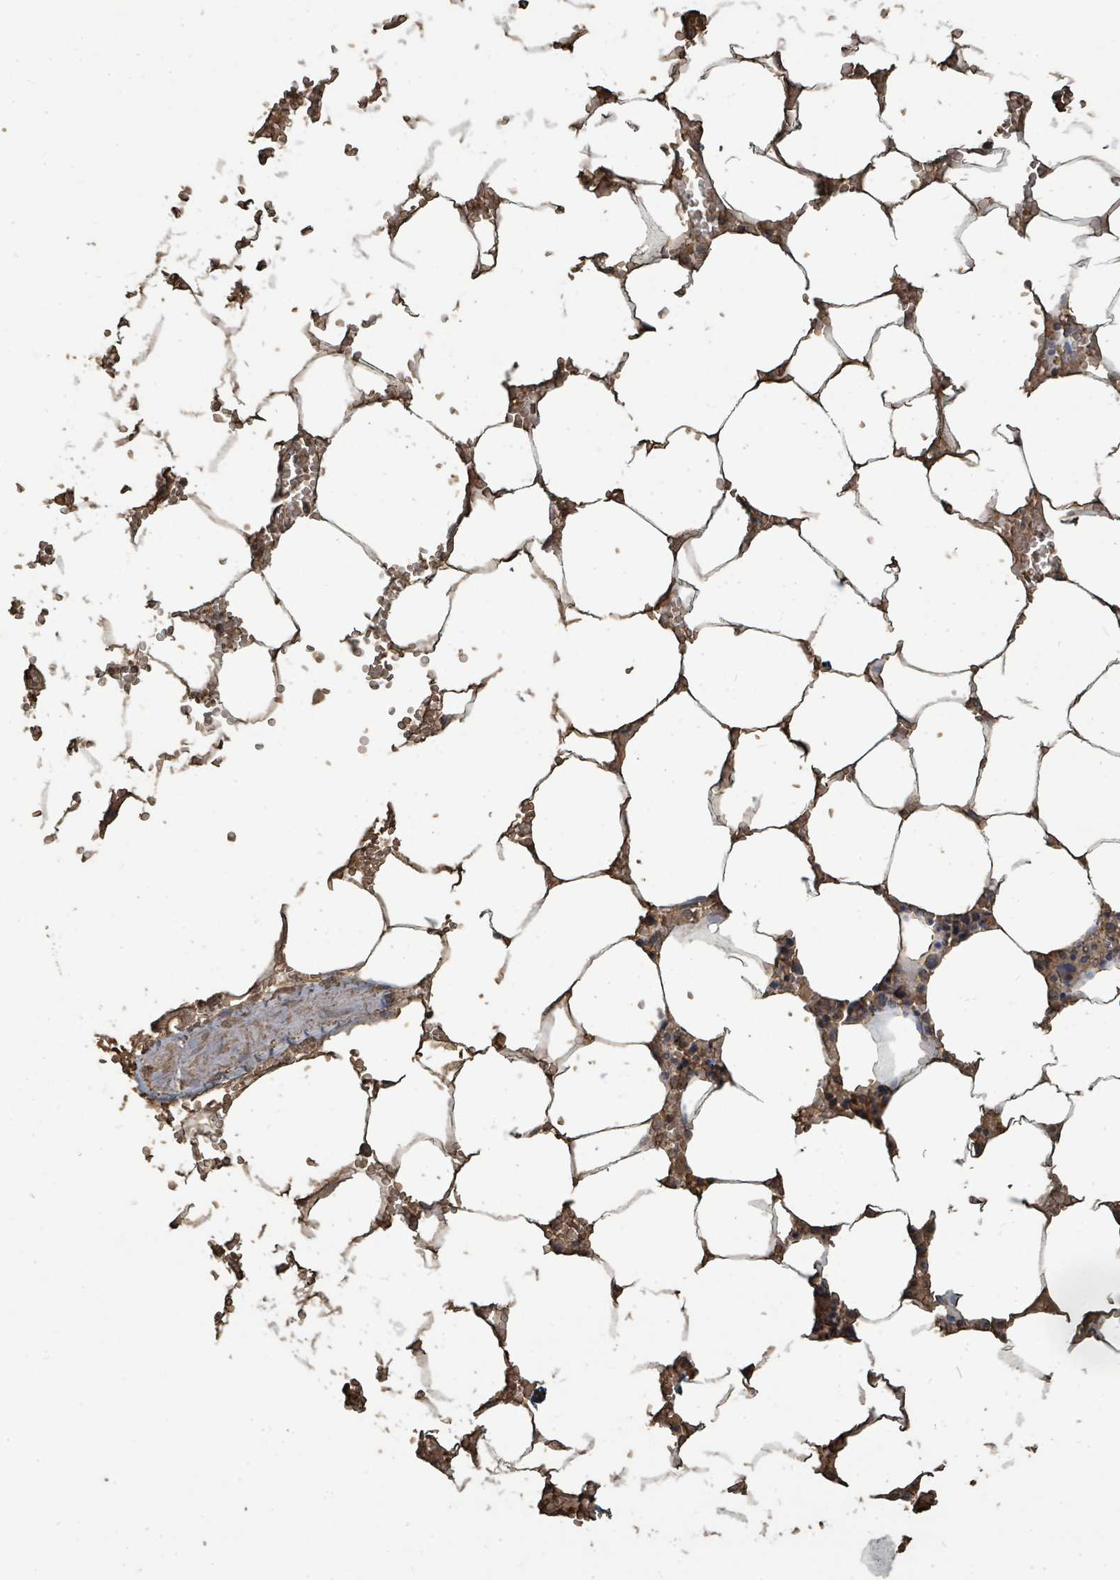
{"staining": {"intensity": "weak", "quantity": "25%-75%", "location": "cytoplasmic/membranous"}, "tissue": "bone marrow", "cell_type": "Hematopoietic cells", "image_type": "normal", "snomed": [{"axis": "morphology", "description": "Normal tissue, NOS"}, {"axis": "topography", "description": "Bone marrow"}], "caption": "A histopathology image showing weak cytoplasmic/membranous positivity in approximately 25%-75% of hematopoietic cells in normal bone marrow, as visualized by brown immunohistochemical staining.", "gene": "C6orf52", "patient": {"sex": "male", "age": 70}}